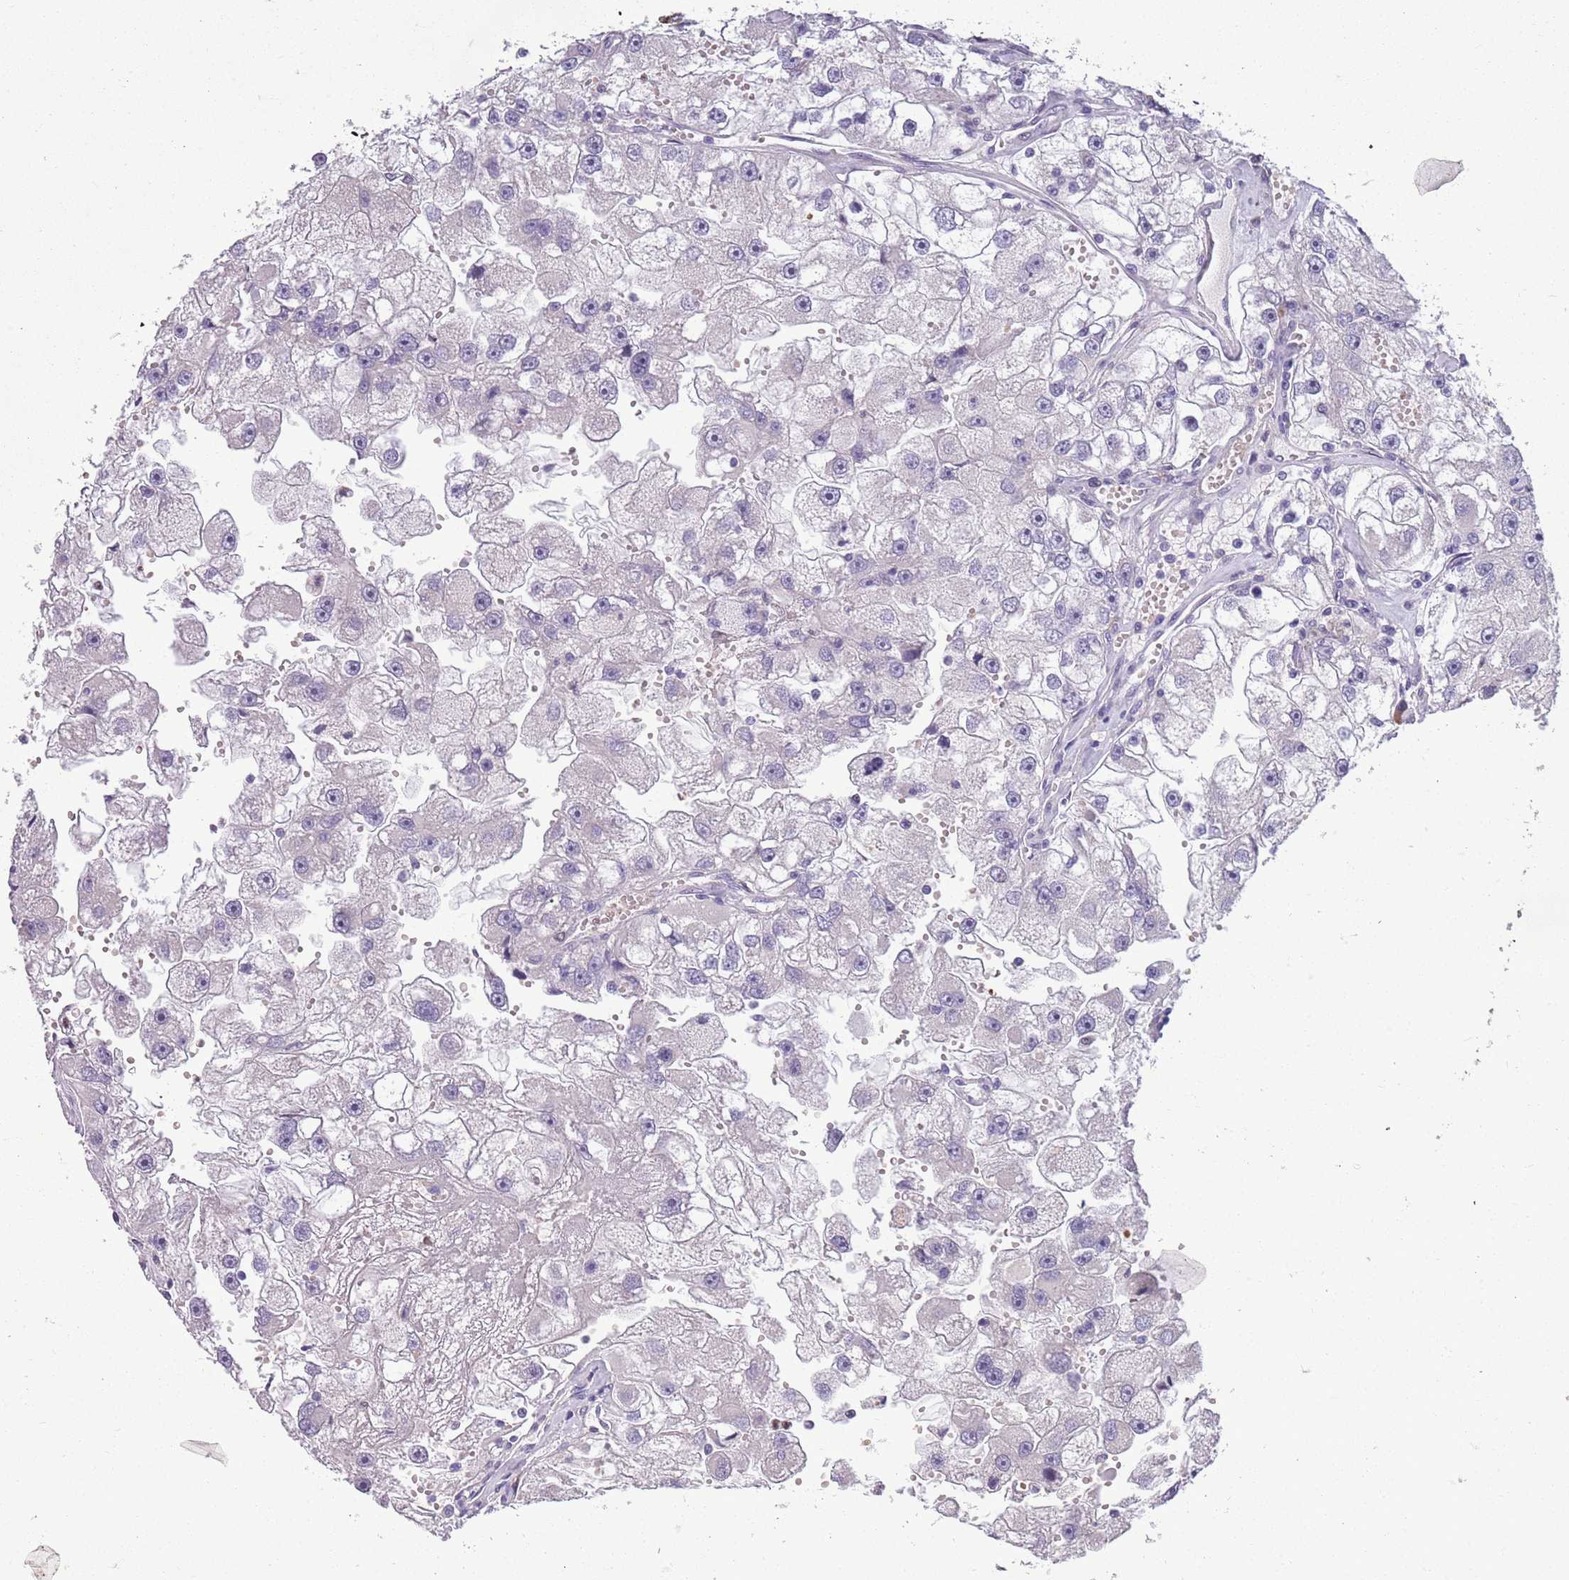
{"staining": {"intensity": "negative", "quantity": "none", "location": "none"}, "tissue": "renal cancer", "cell_type": "Tumor cells", "image_type": "cancer", "snomed": [{"axis": "morphology", "description": "Adenocarcinoma, NOS"}, {"axis": "topography", "description": "Kidney"}], "caption": "Tumor cells show no significant expression in renal adenocarcinoma.", "gene": "ADCY7", "patient": {"sex": "male", "age": 63}}